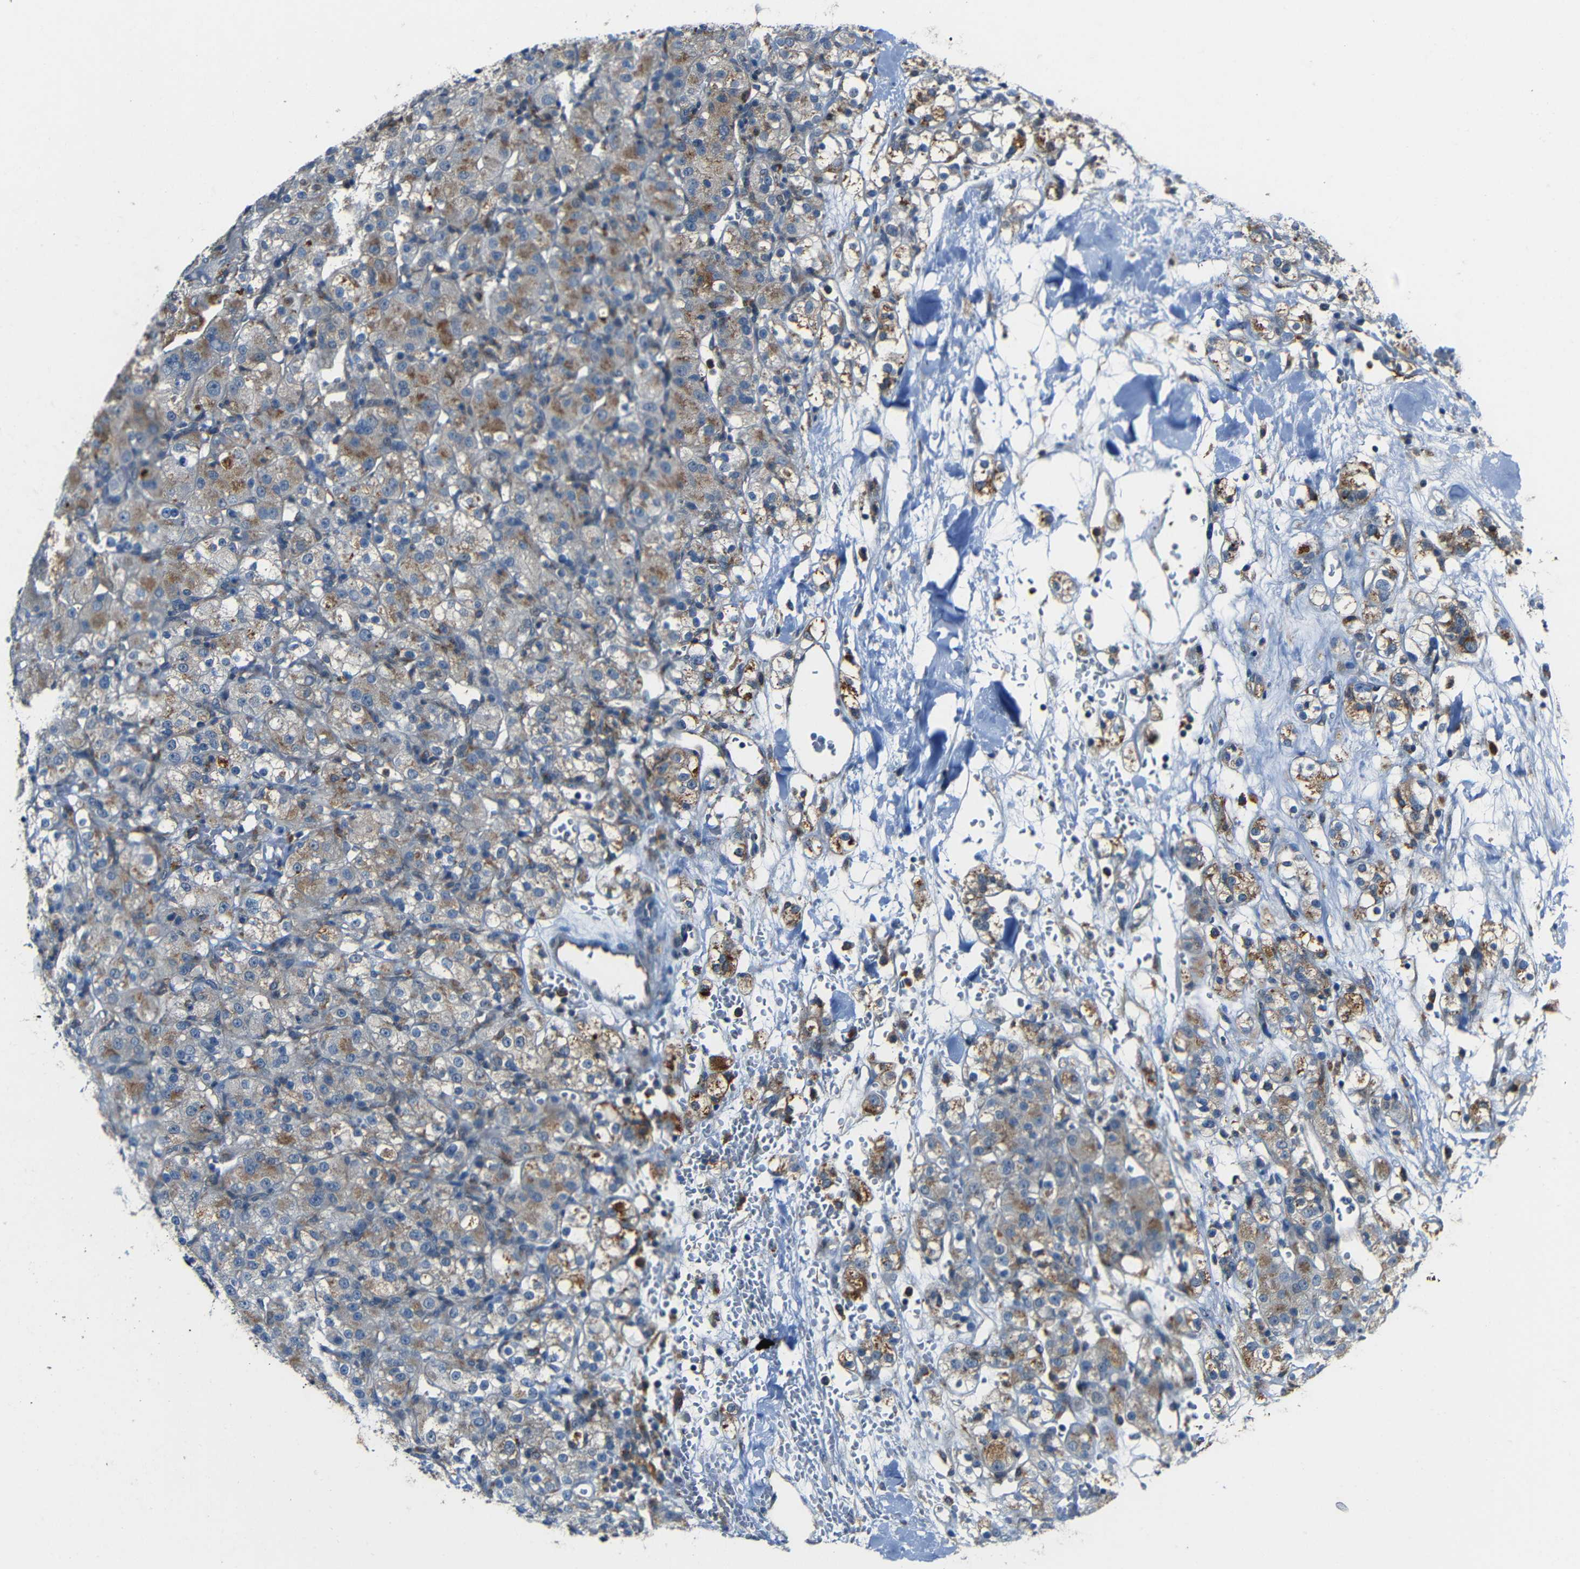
{"staining": {"intensity": "moderate", "quantity": "25%-75%", "location": "cytoplasmic/membranous"}, "tissue": "renal cancer", "cell_type": "Tumor cells", "image_type": "cancer", "snomed": [{"axis": "morphology", "description": "Normal tissue, NOS"}, {"axis": "morphology", "description": "Adenocarcinoma, NOS"}, {"axis": "topography", "description": "Kidney"}], "caption": "IHC (DAB) staining of human adenocarcinoma (renal) displays moderate cytoplasmic/membranous protein positivity in approximately 25%-75% of tumor cells. Using DAB (3,3'-diaminobenzidine) (brown) and hematoxylin (blue) stains, captured at high magnification using brightfield microscopy.", "gene": "DNAJC5", "patient": {"sex": "male", "age": 61}}